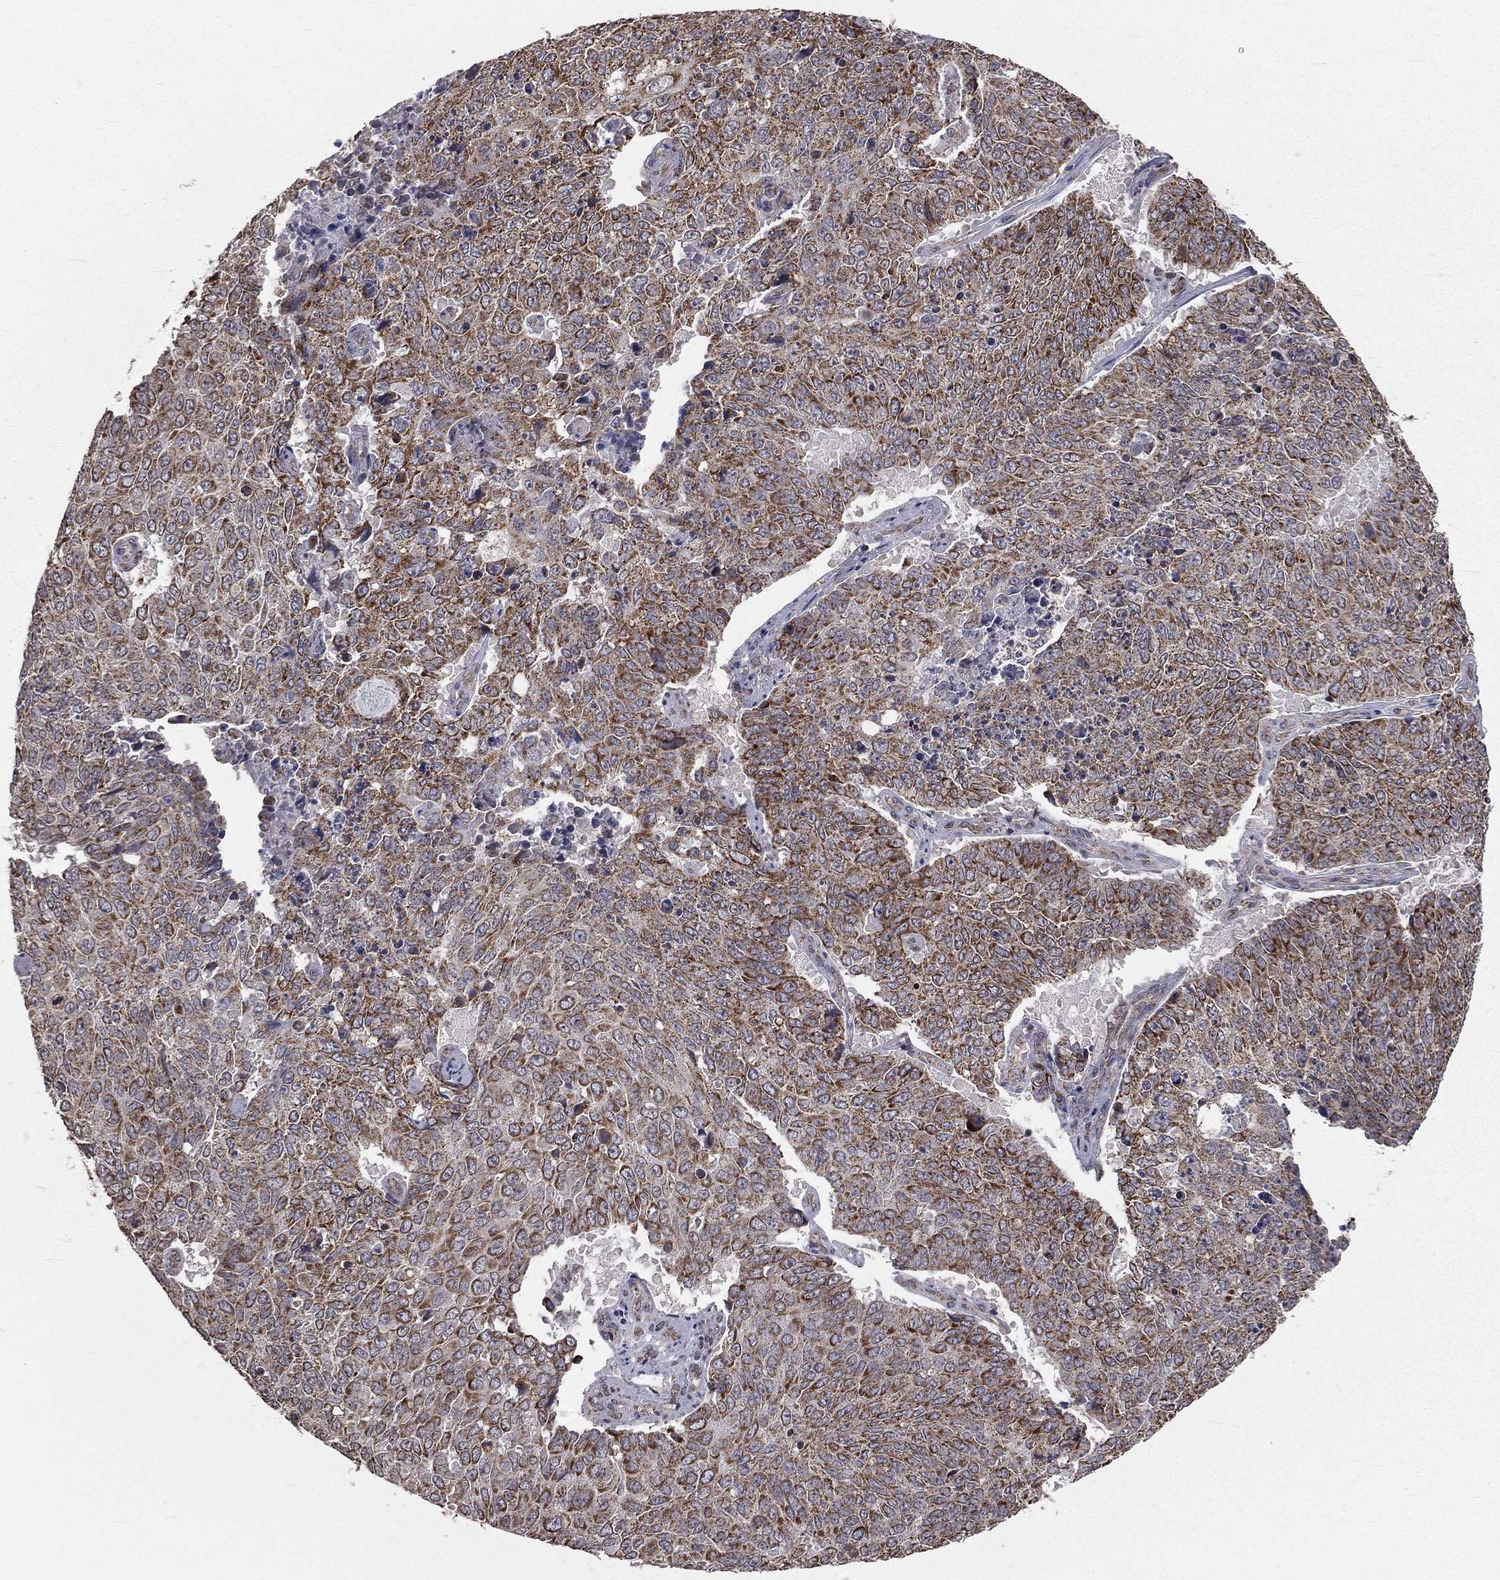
{"staining": {"intensity": "moderate", "quantity": ">75%", "location": "cytoplasmic/membranous"}, "tissue": "lung cancer", "cell_type": "Tumor cells", "image_type": "cancer", "snomed": [{"axis": "morphology", "description": "Normal tissue, NOS"}, {"axis": "morphology", "description": "Squamous cell carcinoma, NOS"}, {"axis": "topography", "description": "Bronchus"}, {"axis": "topography", "description": "Lung"}], "caption": "IHC of lung squamous cell carcinoma exhibits medium levels of moderate cytoplasmic/membranous staining in approximately >75% of tumor cells.", "gene": "MRPL46", "patient": {"sex": "male", "age": 64}}